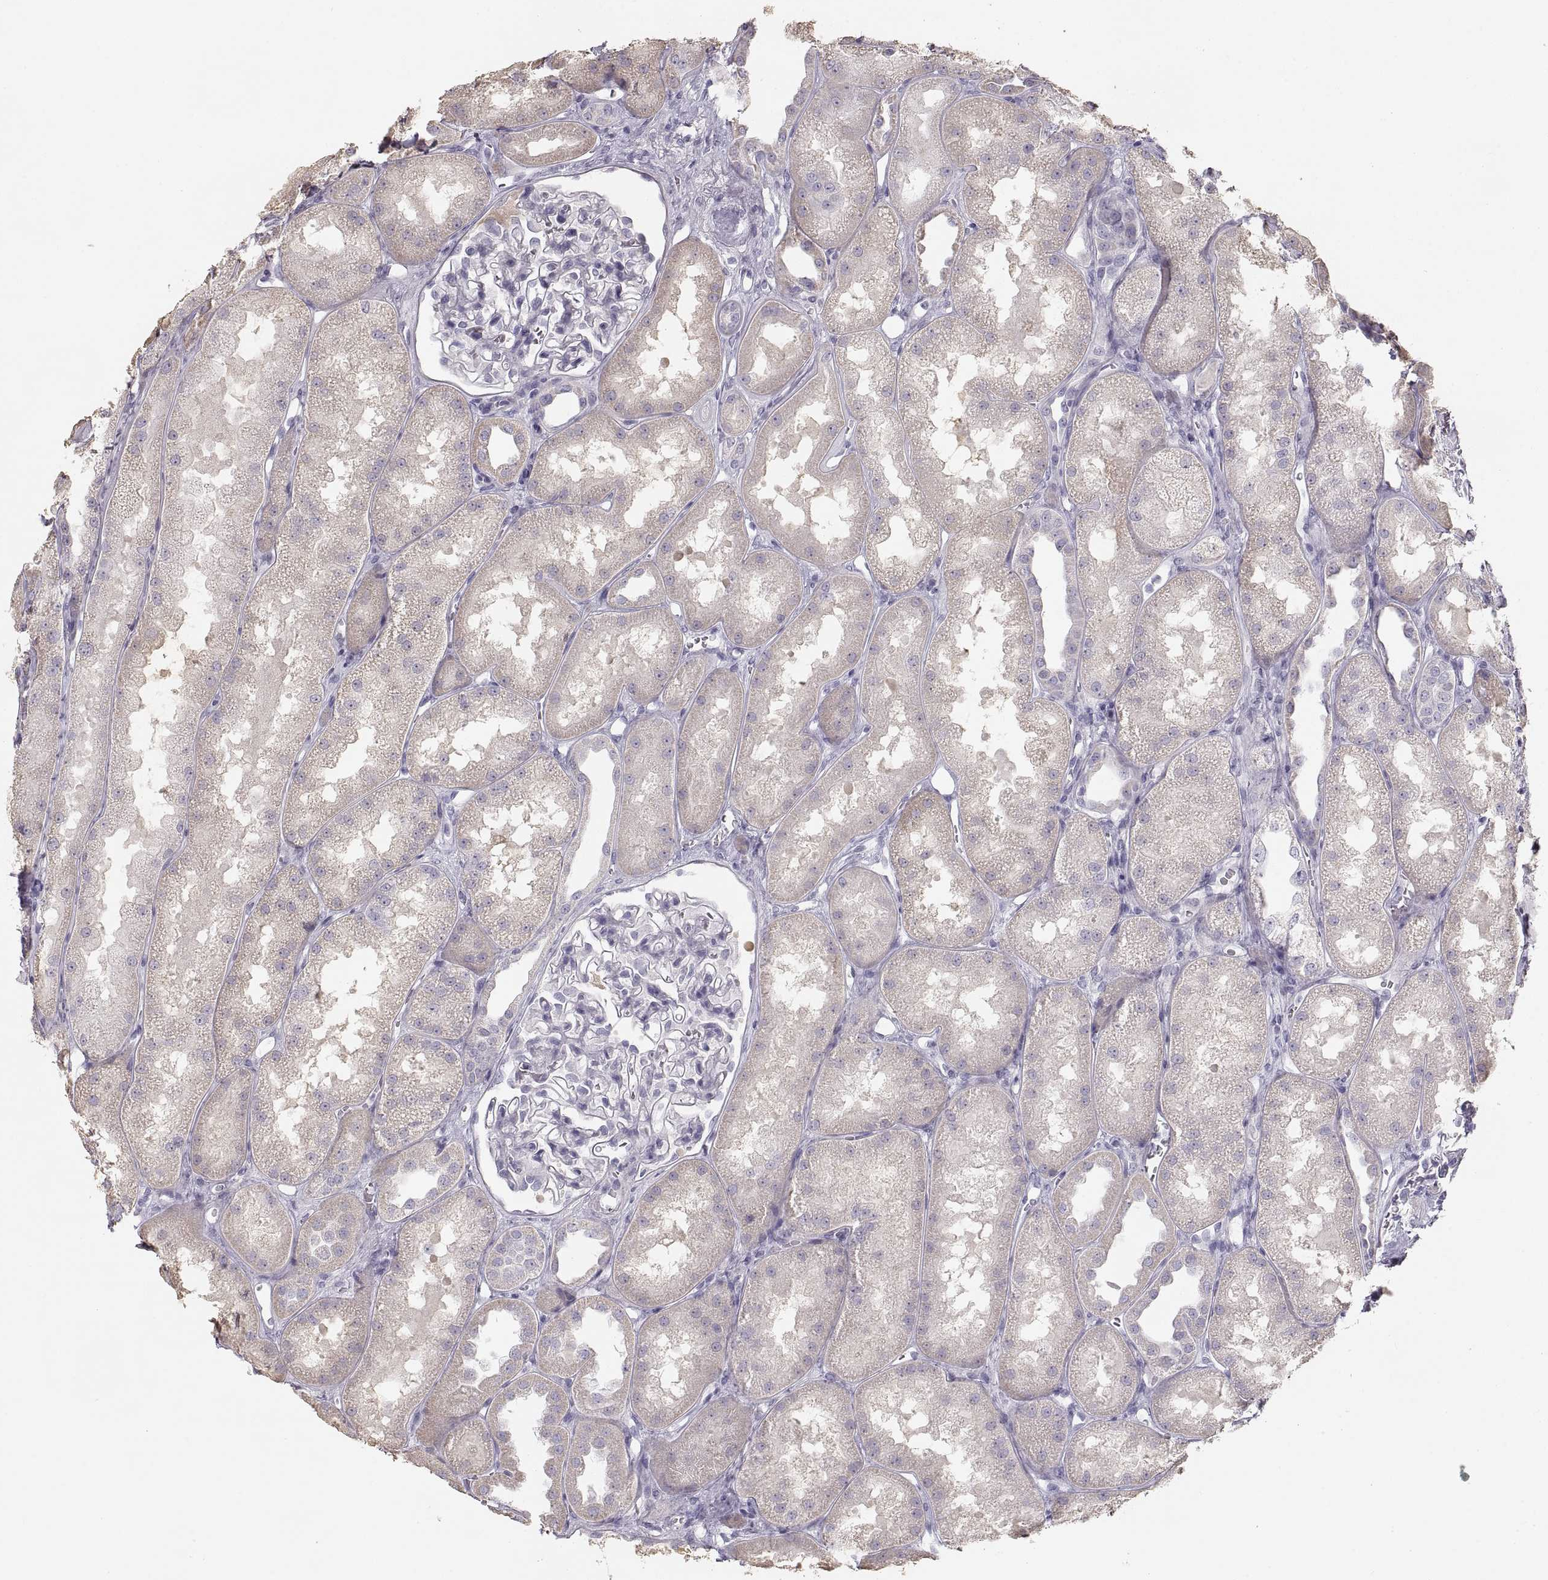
{"staining": {"intensity": "negative", "quantity": "none", "location": "none"}, "tissue": "kidney", "cell_type": "Cells in glomeruli", "image_type": "normal", "snomed": [{"axis": "morphology", "description": "Normal tissue, NOS"}, {"axis": "topography", "description": "Kidney"}], "caption": "This is a photomicrograph of immunohistochemistry (IHC) staining of benign kidney, which shows no staining in cells in glomeruli.", "gene": "ZP3", "patient": {"sex": "male", "age": 61}}